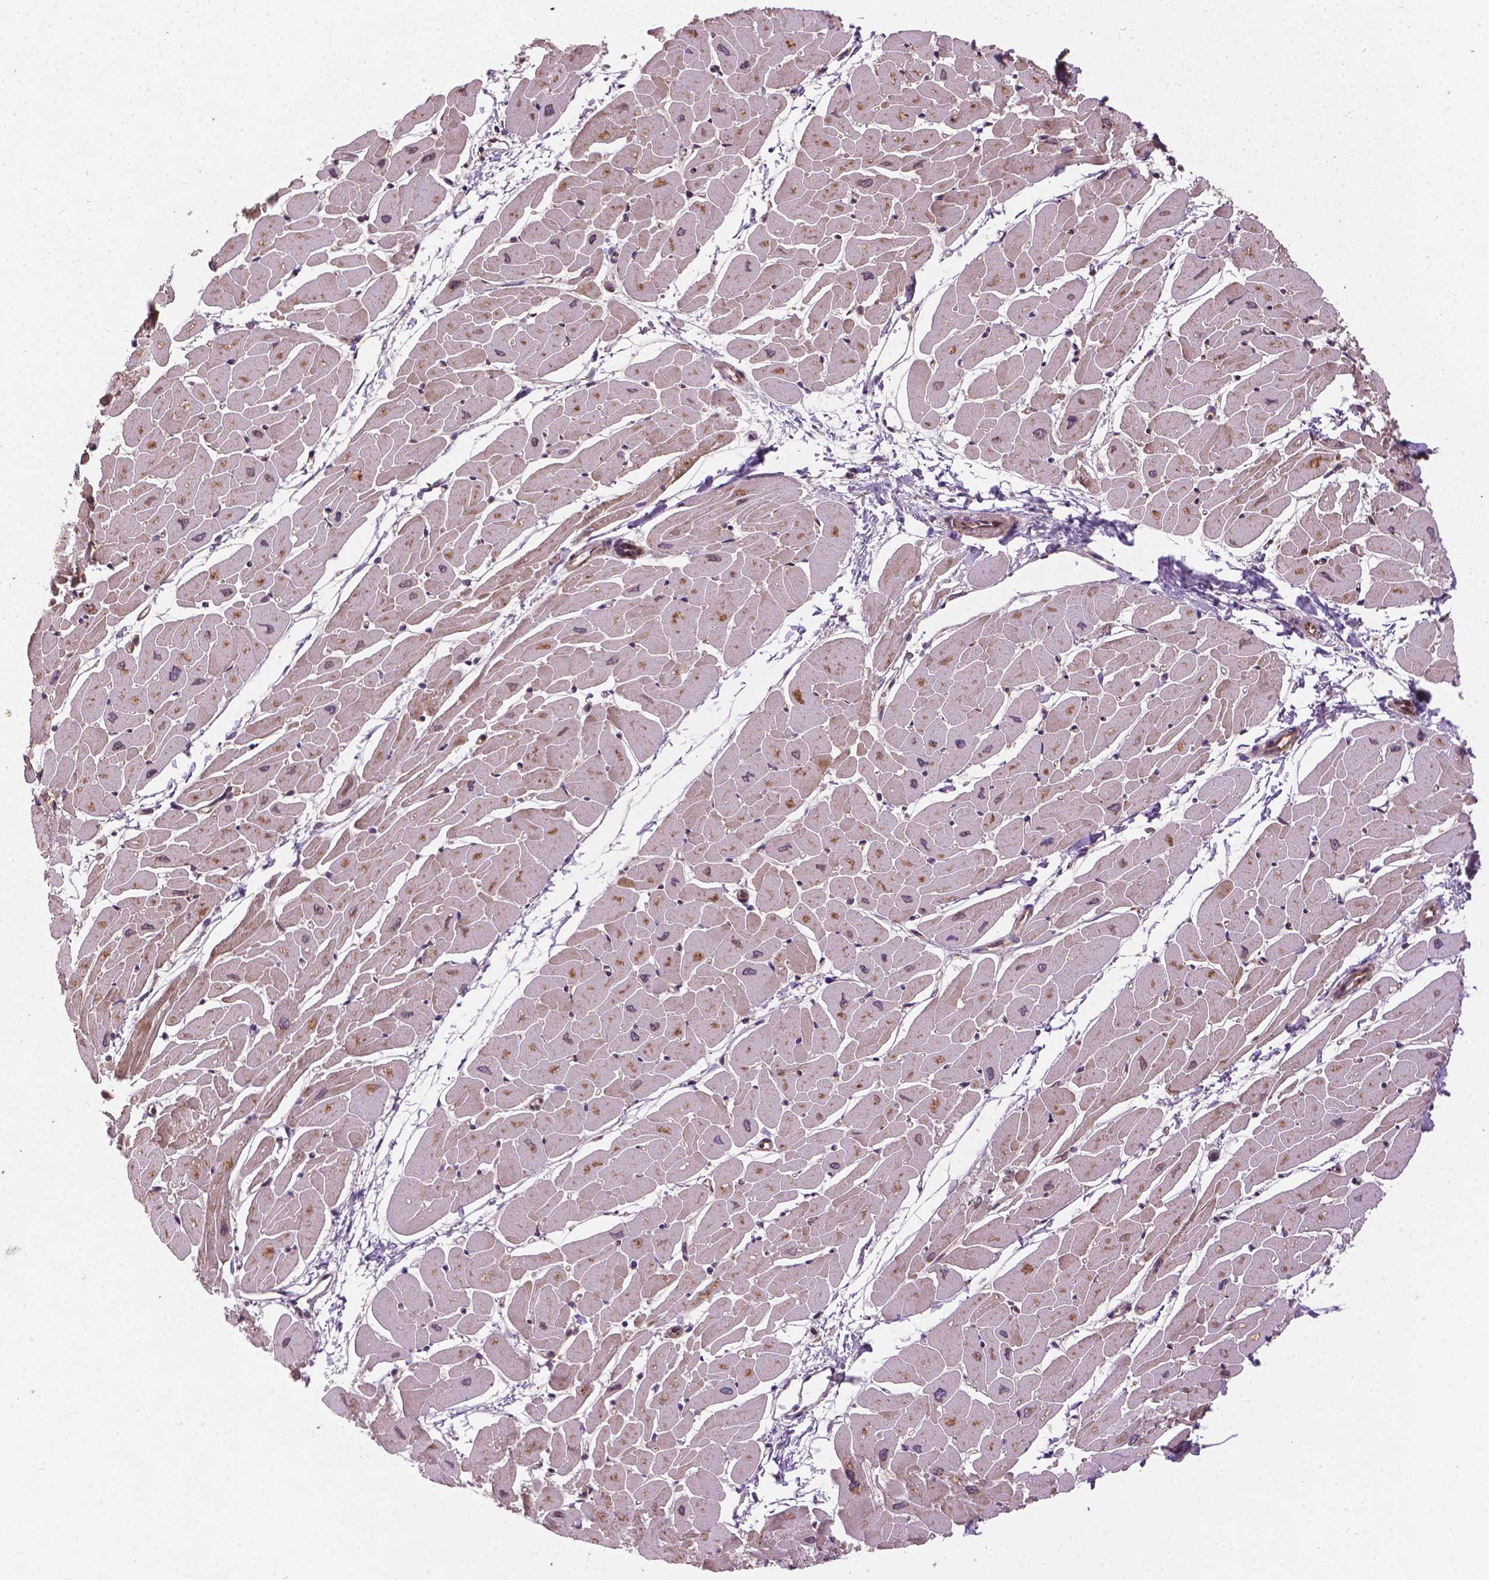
{"staining": {"intensity": "weak", "quantity": "25%-75%", "location": "cytoplasmic/membranous"}, "tissue": "heart muscle", "cell_type": "Cardiomyocytes", "image_type": "normal", "snomed": [{"axis": "morphology", "description": "Normal tissue, NOS"}, {"axis": "topography", "description": "Heart"}], "caption": "Immunohistochemistry (IHC) photomicrograph of benign heart muscle: human heart muscle stained using immunohistochemistry (IHC) exhibits low levels of weak protein expression localized specifically in the cytoplasmic/membranous of cardiomyocytes, appearing as a cytoplasmic/membranous brown color.", "gene": "MZT1", "patient": {"sex": "male", "age": 57}}